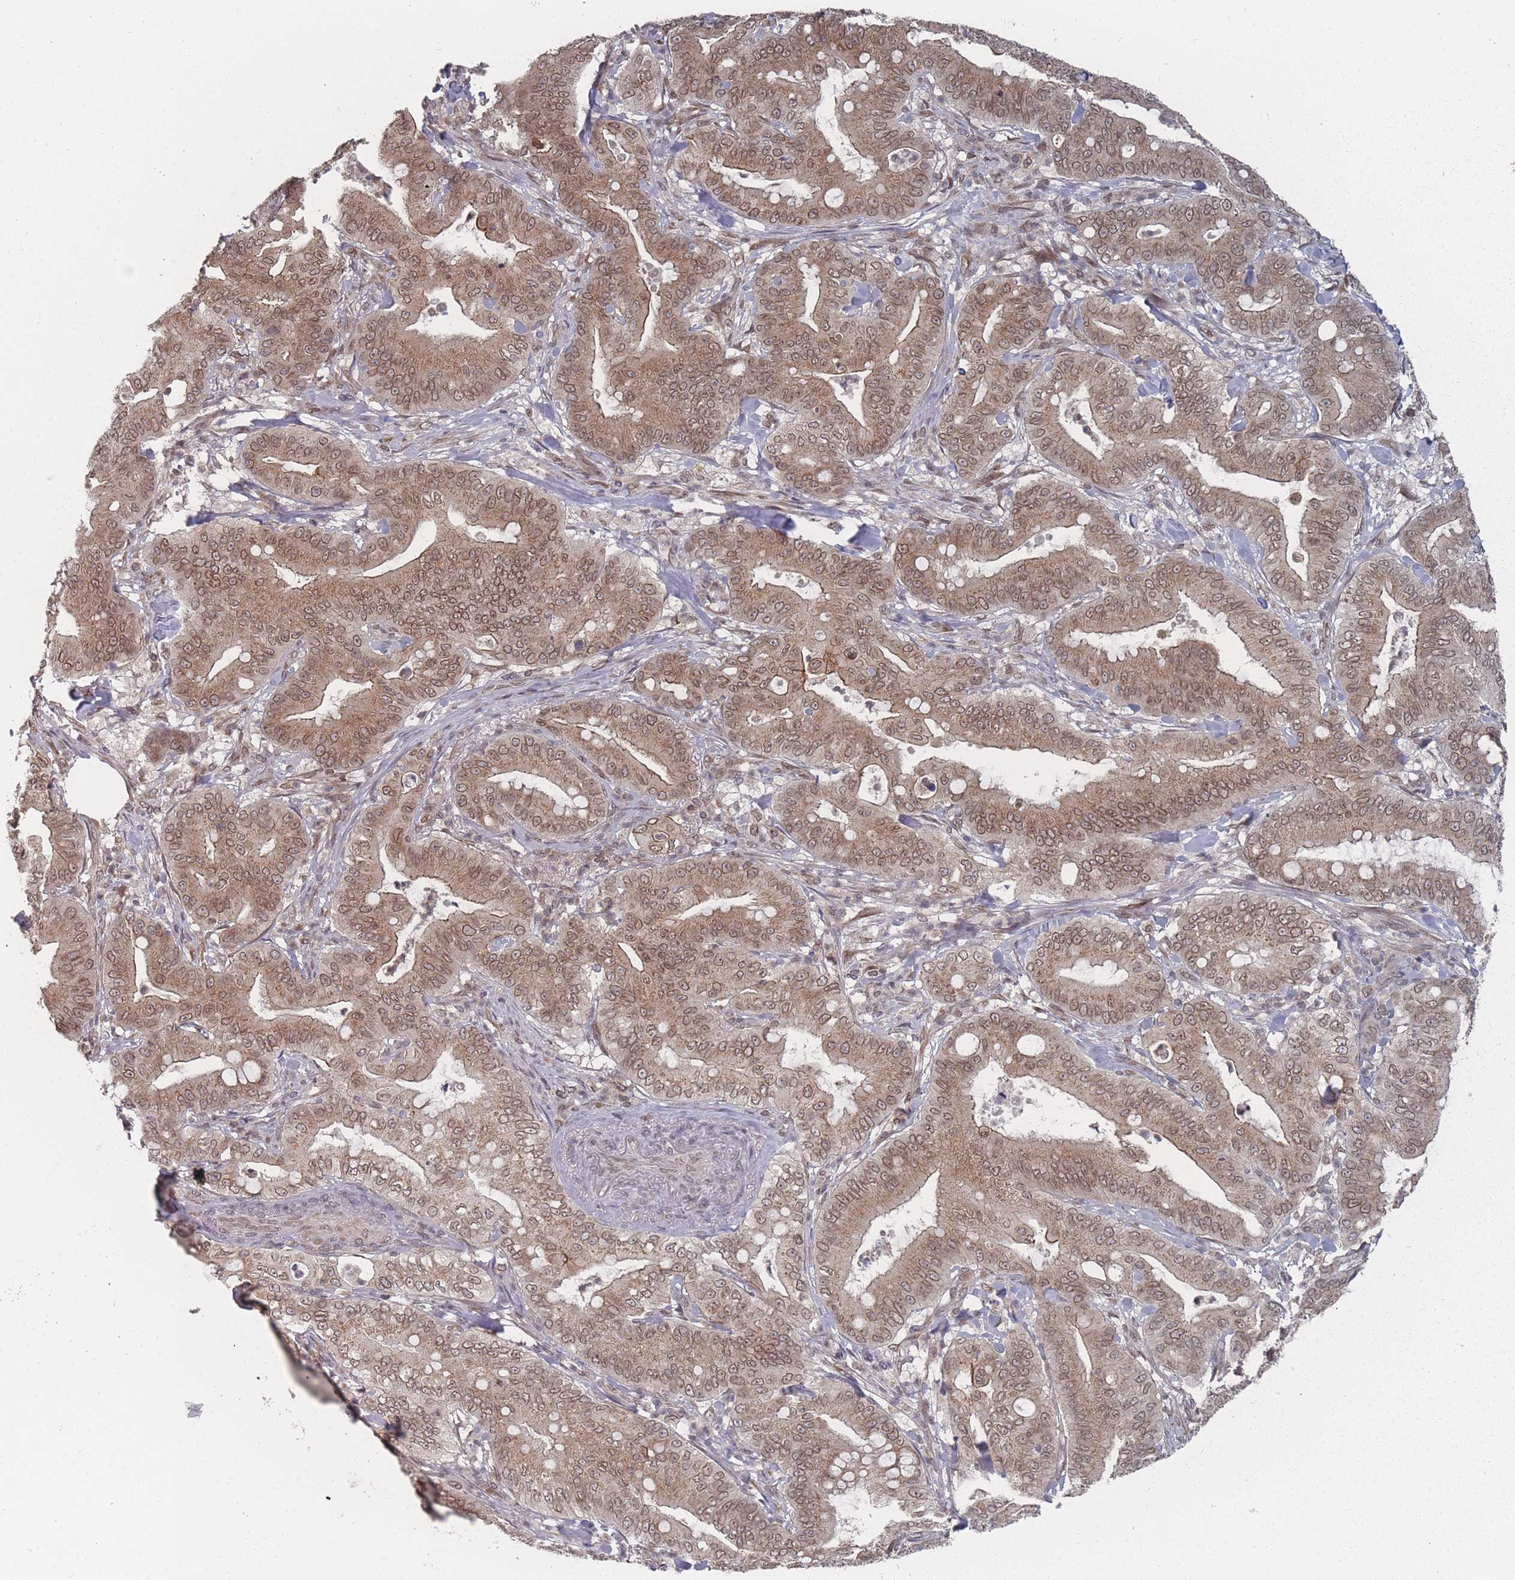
{"staining": {"intensity": "moderate", "quantity": ">75%", "location": "cytoplasmic/membranous,nuclear"}, "tissue": "pancreatic cancer", "cell_type": "Tumor cells", "image_type": "cancer", "snomed": [{"axis": "morphology", "description": "Adenocarcinoma, NOS"}, {"axis": "topography", "description": "Pancreas"}], "caption": "A high-resolution micrograph shows IHC staining of adenocarcinoma (pancreatic), which demonstrates moderate cytoplasmic/membranous and nuclear positivity in approximately >75% of tumor cells.", "gene": "TBC1D25", "patient": {"sex": "male", "age": 71}}